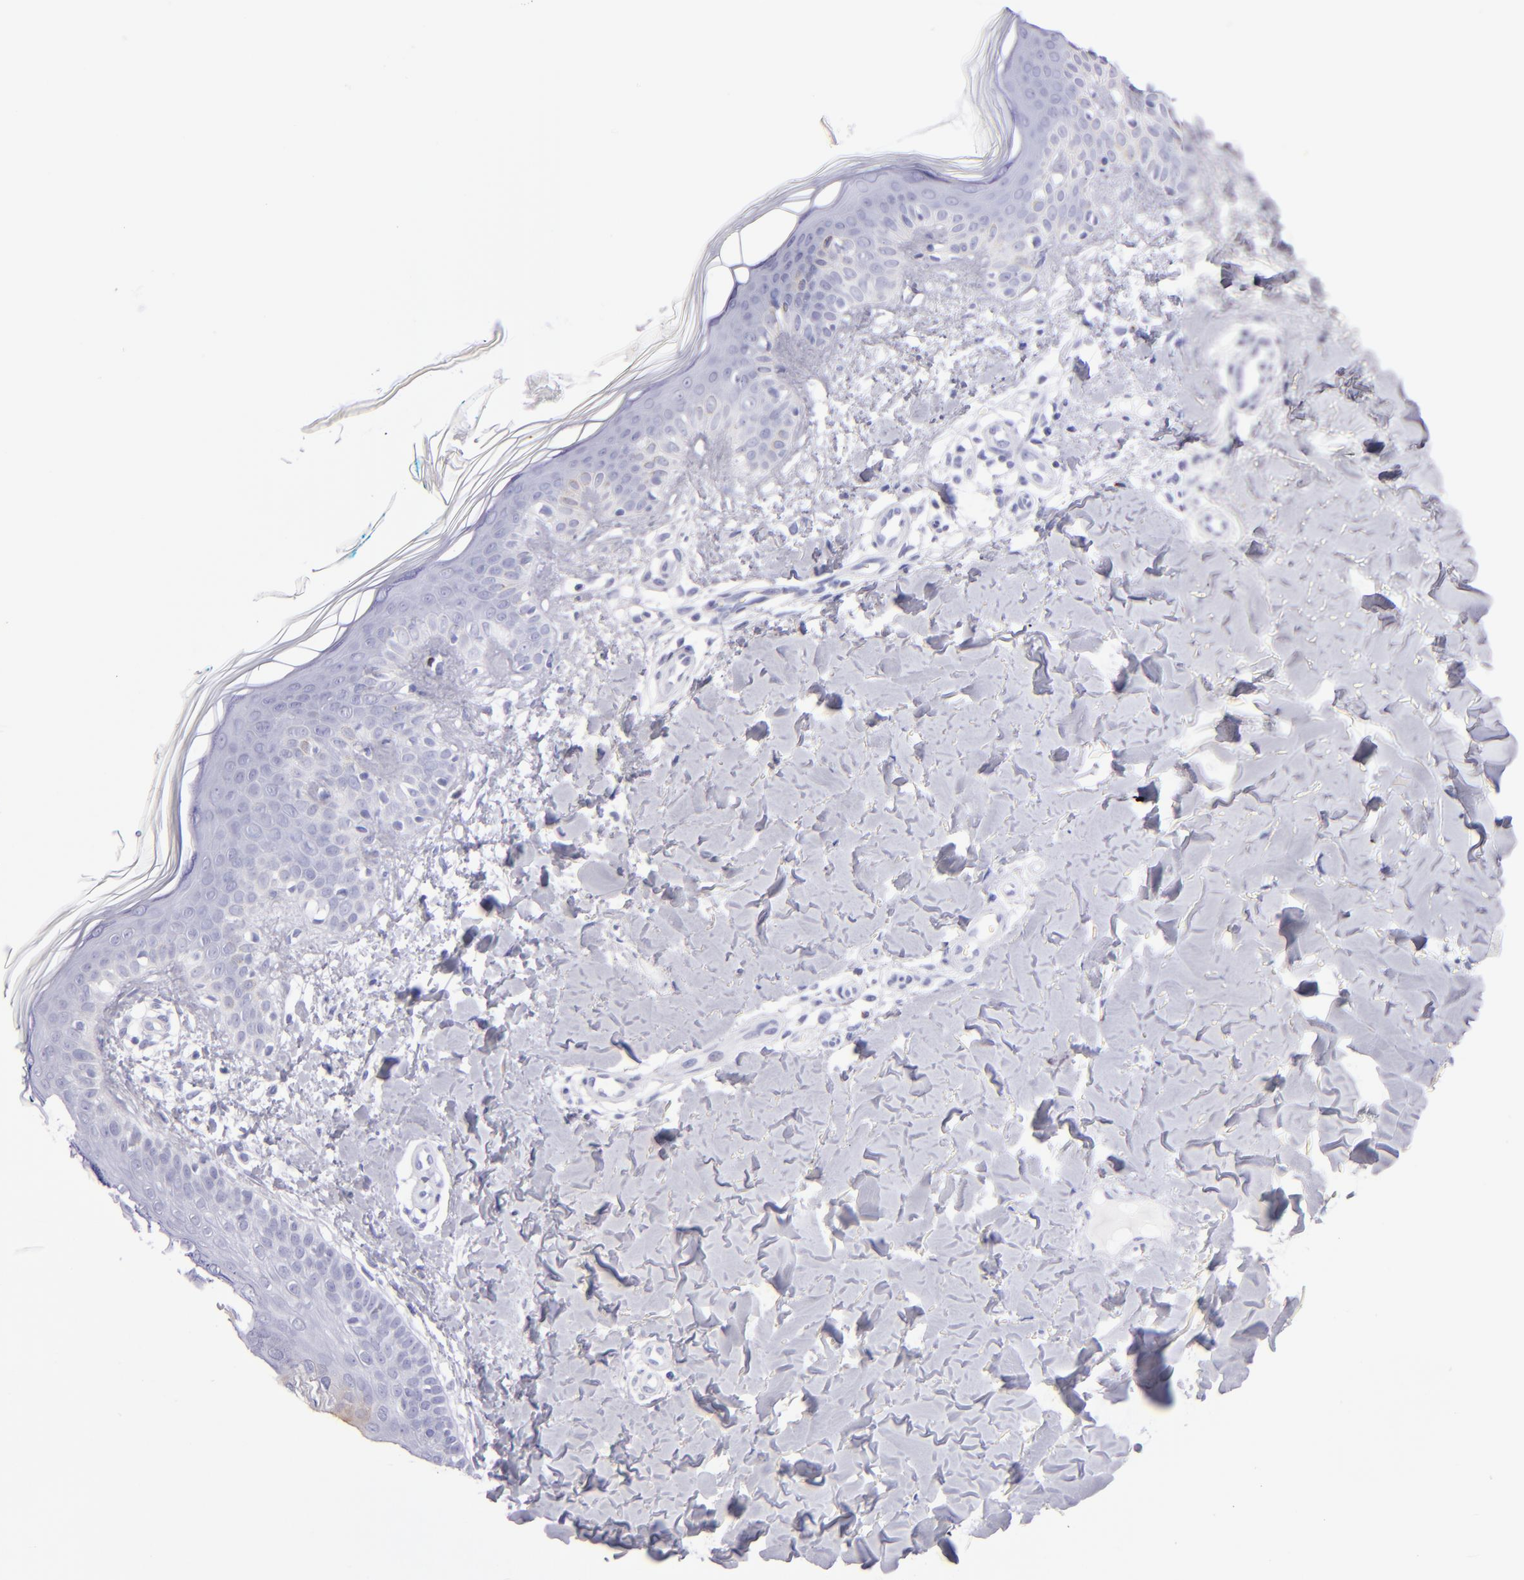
{"staining": {"intensity": "negative", "quantity": "none", "location": "none"}, "tissue": "skin", "cell_type": "Fibroblasts", "image_type": "normal", "snomed": [{"axis": "morphology", "description": "Normal tissue, NOS"}, {"axis": "topography", "description": "Skin"}], "caption": "Human skin stained for a protein using IHC demonstrates no expression in fibroblasts.", "gene": "PRF1", "patient": {"sex": "male", "age": 32}}